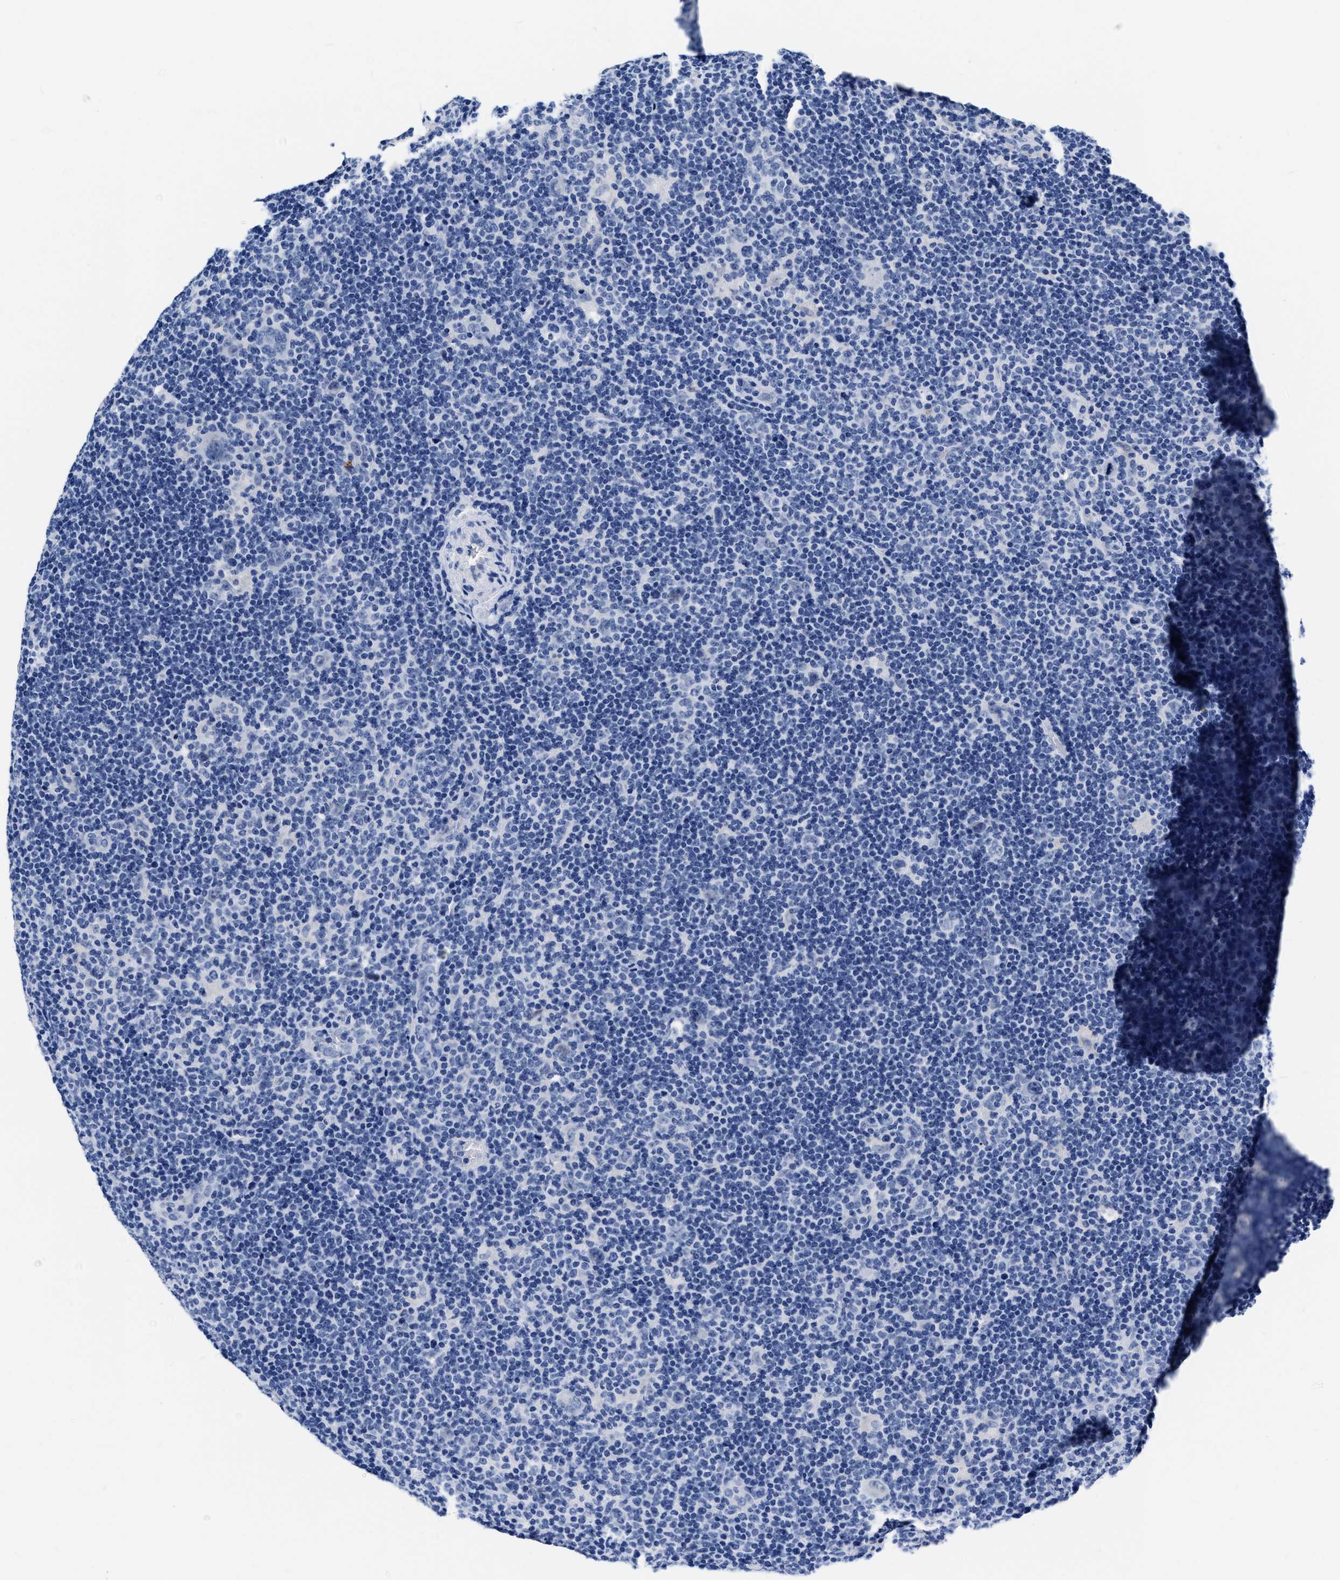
{"staining": {"intensity": "negative", "quantity": "none", "location": "none"}, "tissue": "lymphoma", "cell_type": "Tumor cells", "image_type": "cancer", "snomed": [{"axis": "morphology", "description": "Hodgkin's disease, NOS"}, {"axis": "topography", "description": "Lymph node"}], "caption": "A high-resolution histopathology image shows IHC staining of Hodgkin's disease, which exhibits no significant expression in tumor cells.", "gene": "CER1", "patient": {"sex": "female", "age": 57}}